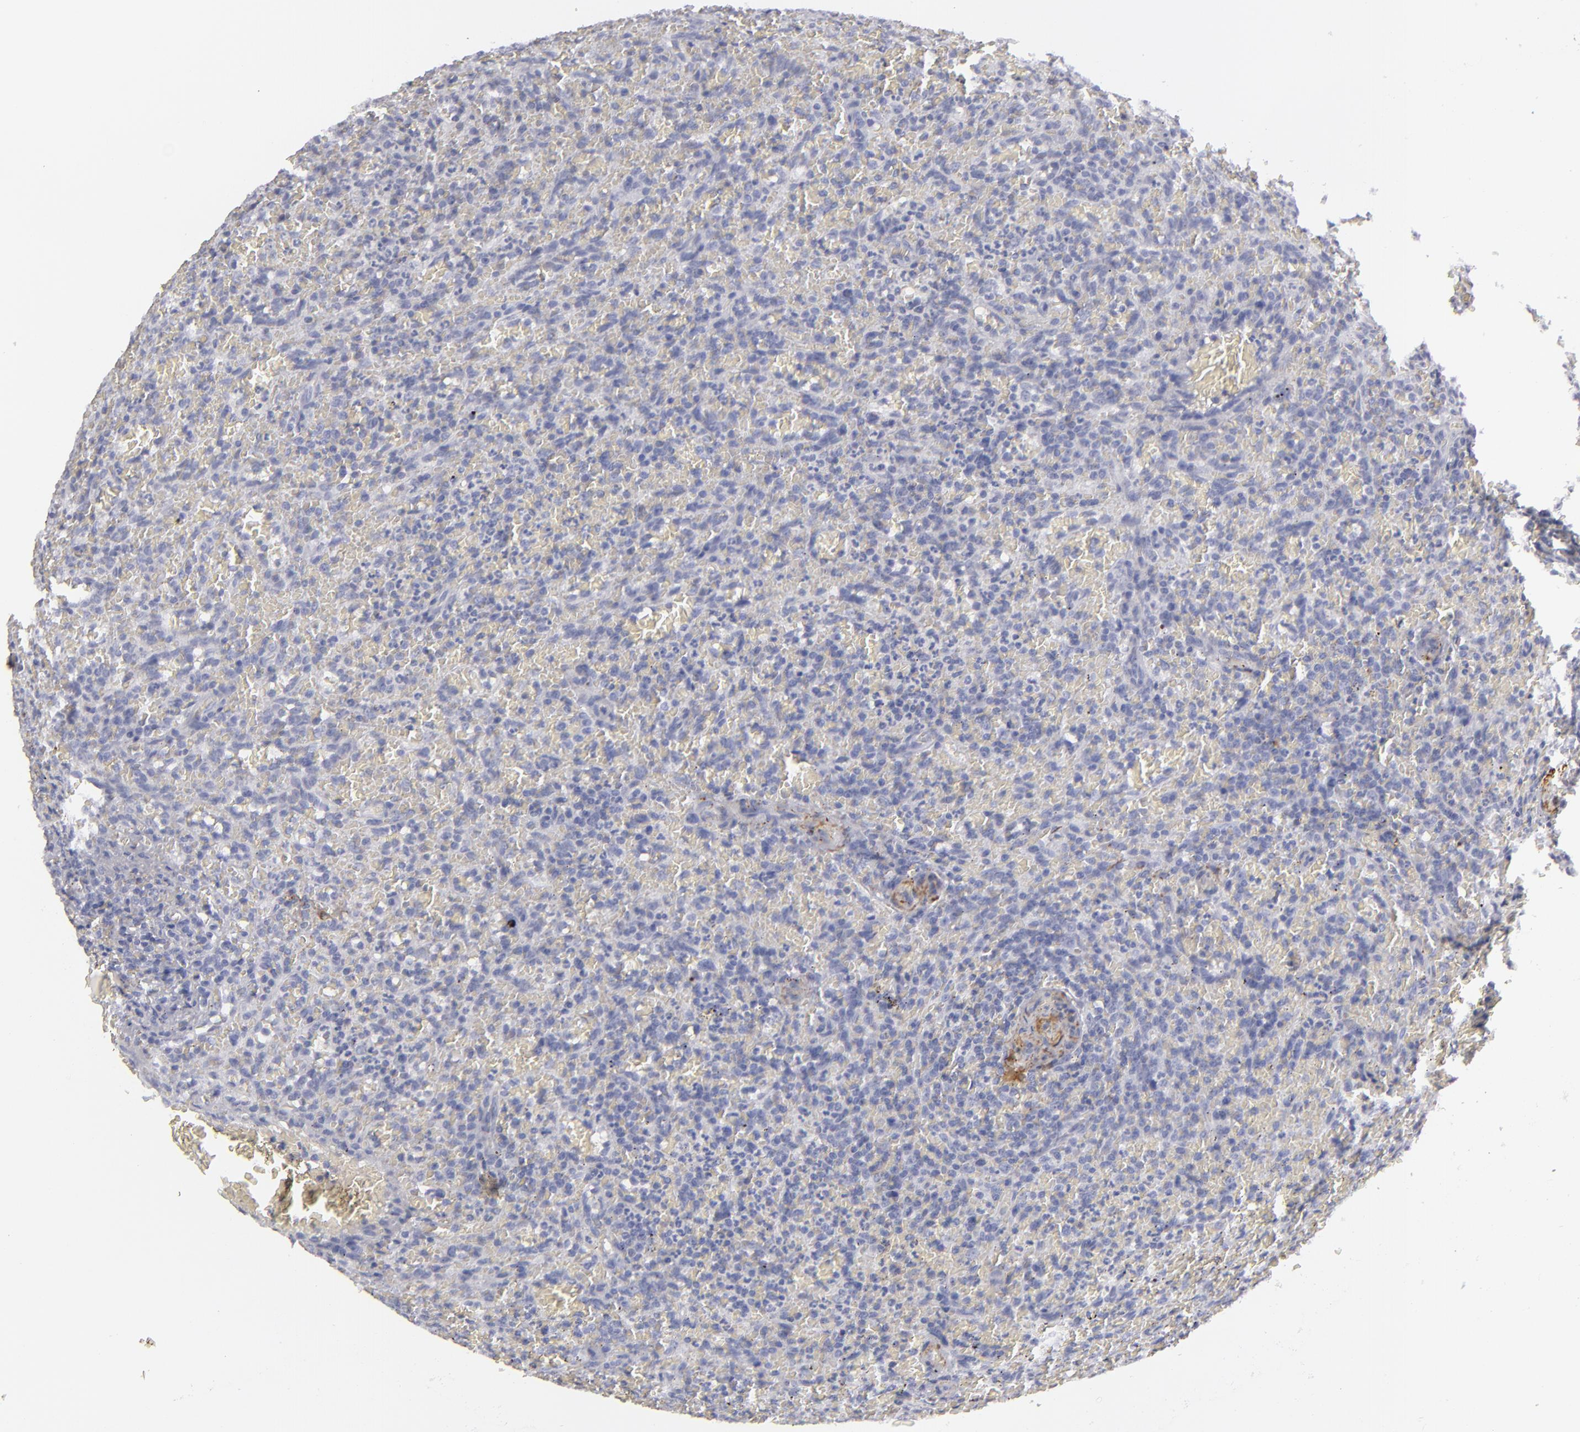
{"staining": {"intensity": "negative", "quantity": "none", "location": "none"}, "tissue": "lymphoma", "cell_type": "Tumor cells", "image_type": "cancer", "snomed": [{"axis": "morphology", "description": "Malignant lymphoma, non-Hodgkin's type, Low grade"}, {"axis": "topography", "description": "Spleen"}], "caption": "The micrograph exhibits no staining of tumor cells in low-grade malignant lymphoma, non-Hodgkin's type. (IHC, brightfield microscopy, high magnification).", "gene": "C9", "patient": {"sex": "female", "age": 64}}